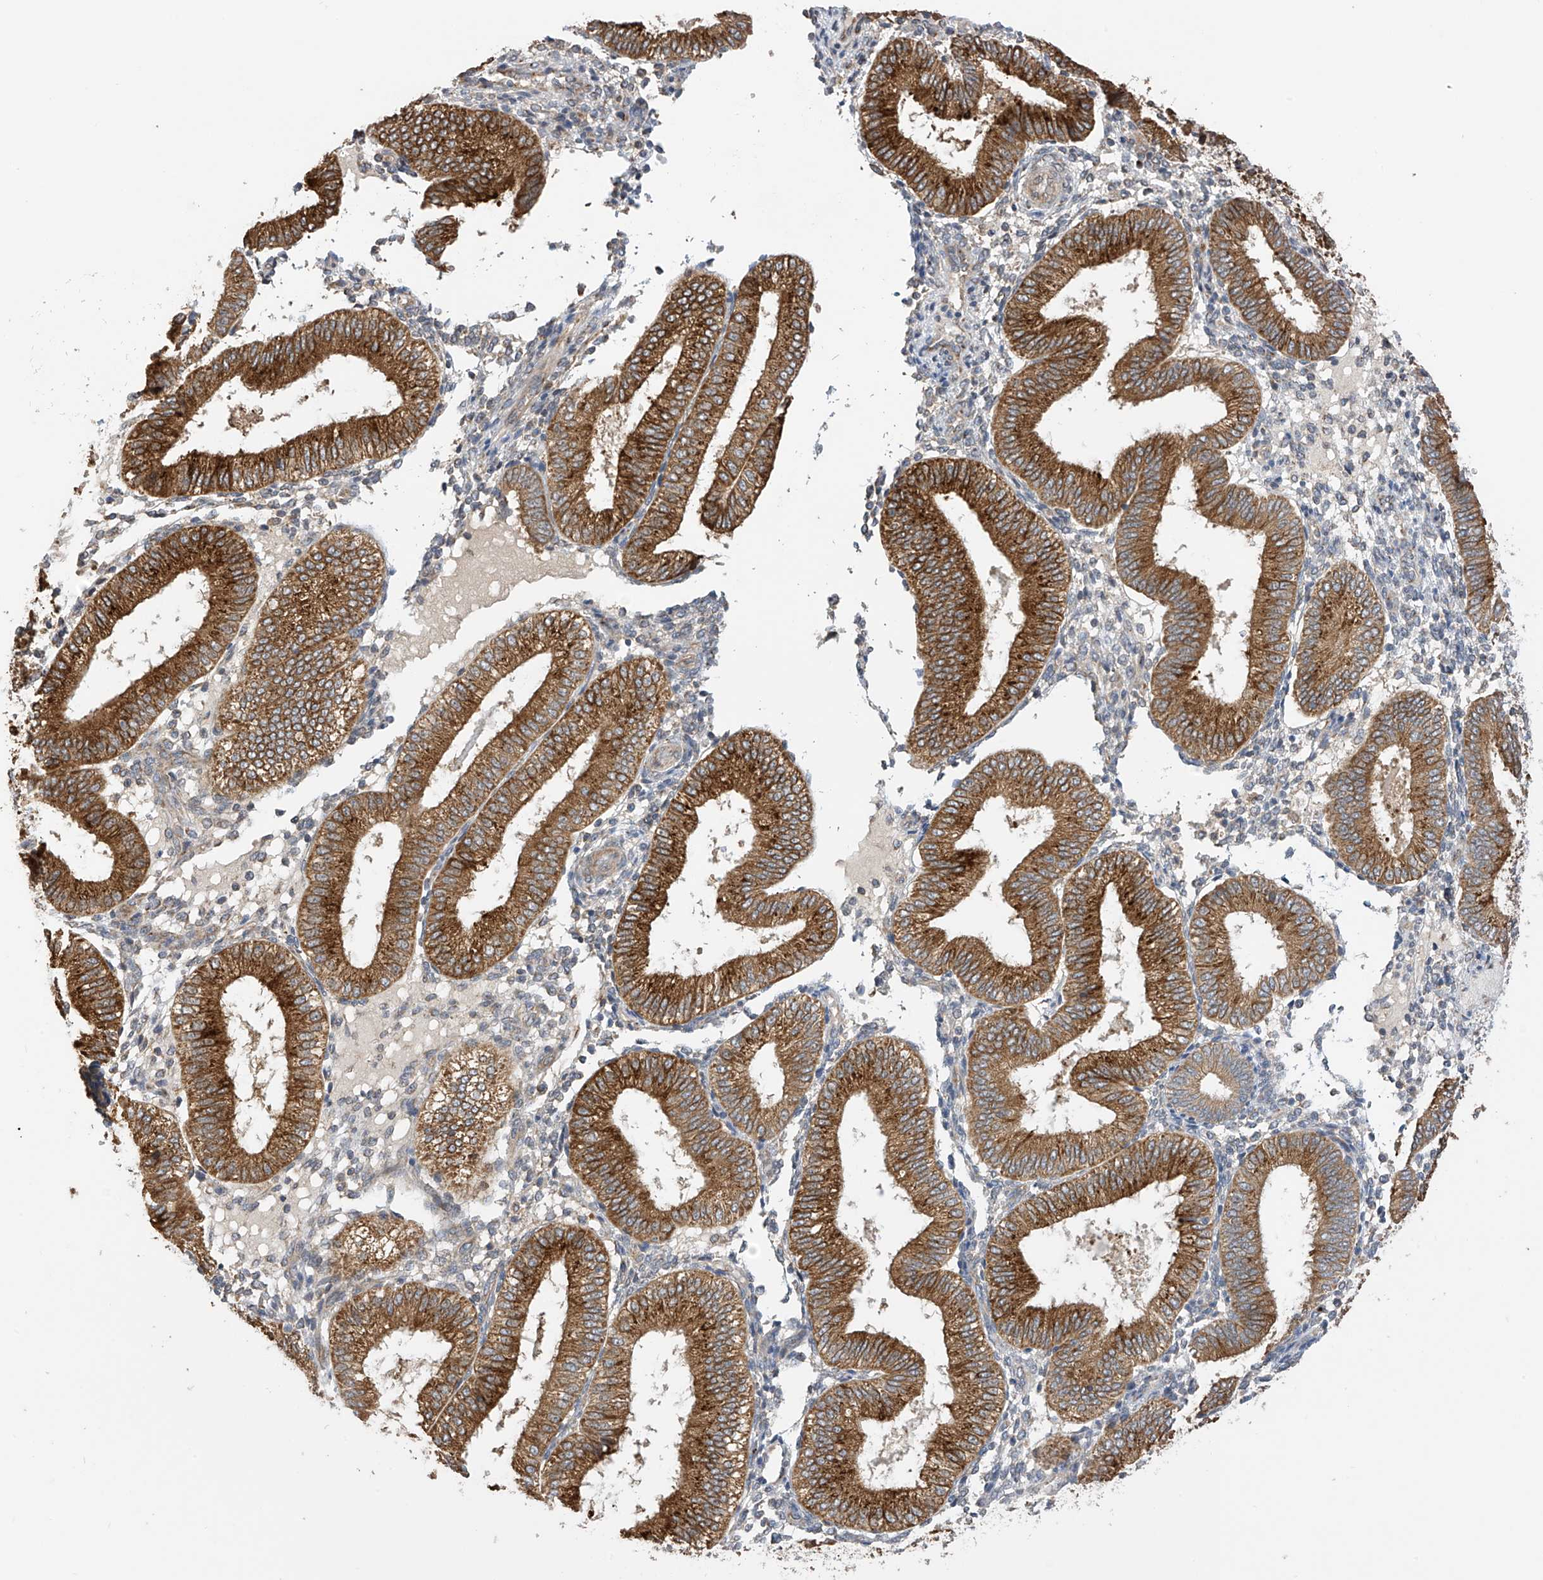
{"staining": {"intensity": "weak", "quantity": "<25%", "location": "cytoplasmic/membranous"}, "tissue": "endometrium", "cell_type": "Cells in endometrial stroma", "image_type": "normal", "snomed": [{"axis": "morphology", "description": "Normal tissue, NOS"}, {"axis": "topography", "description": "Endometrium"}], "caption": "Protein analysis of unremarkable endometrium demonstrates no significant staining in cells in endometrial stroma.", "gene": "PNPT1", "patient": {"sex": "female", "age": 39}}